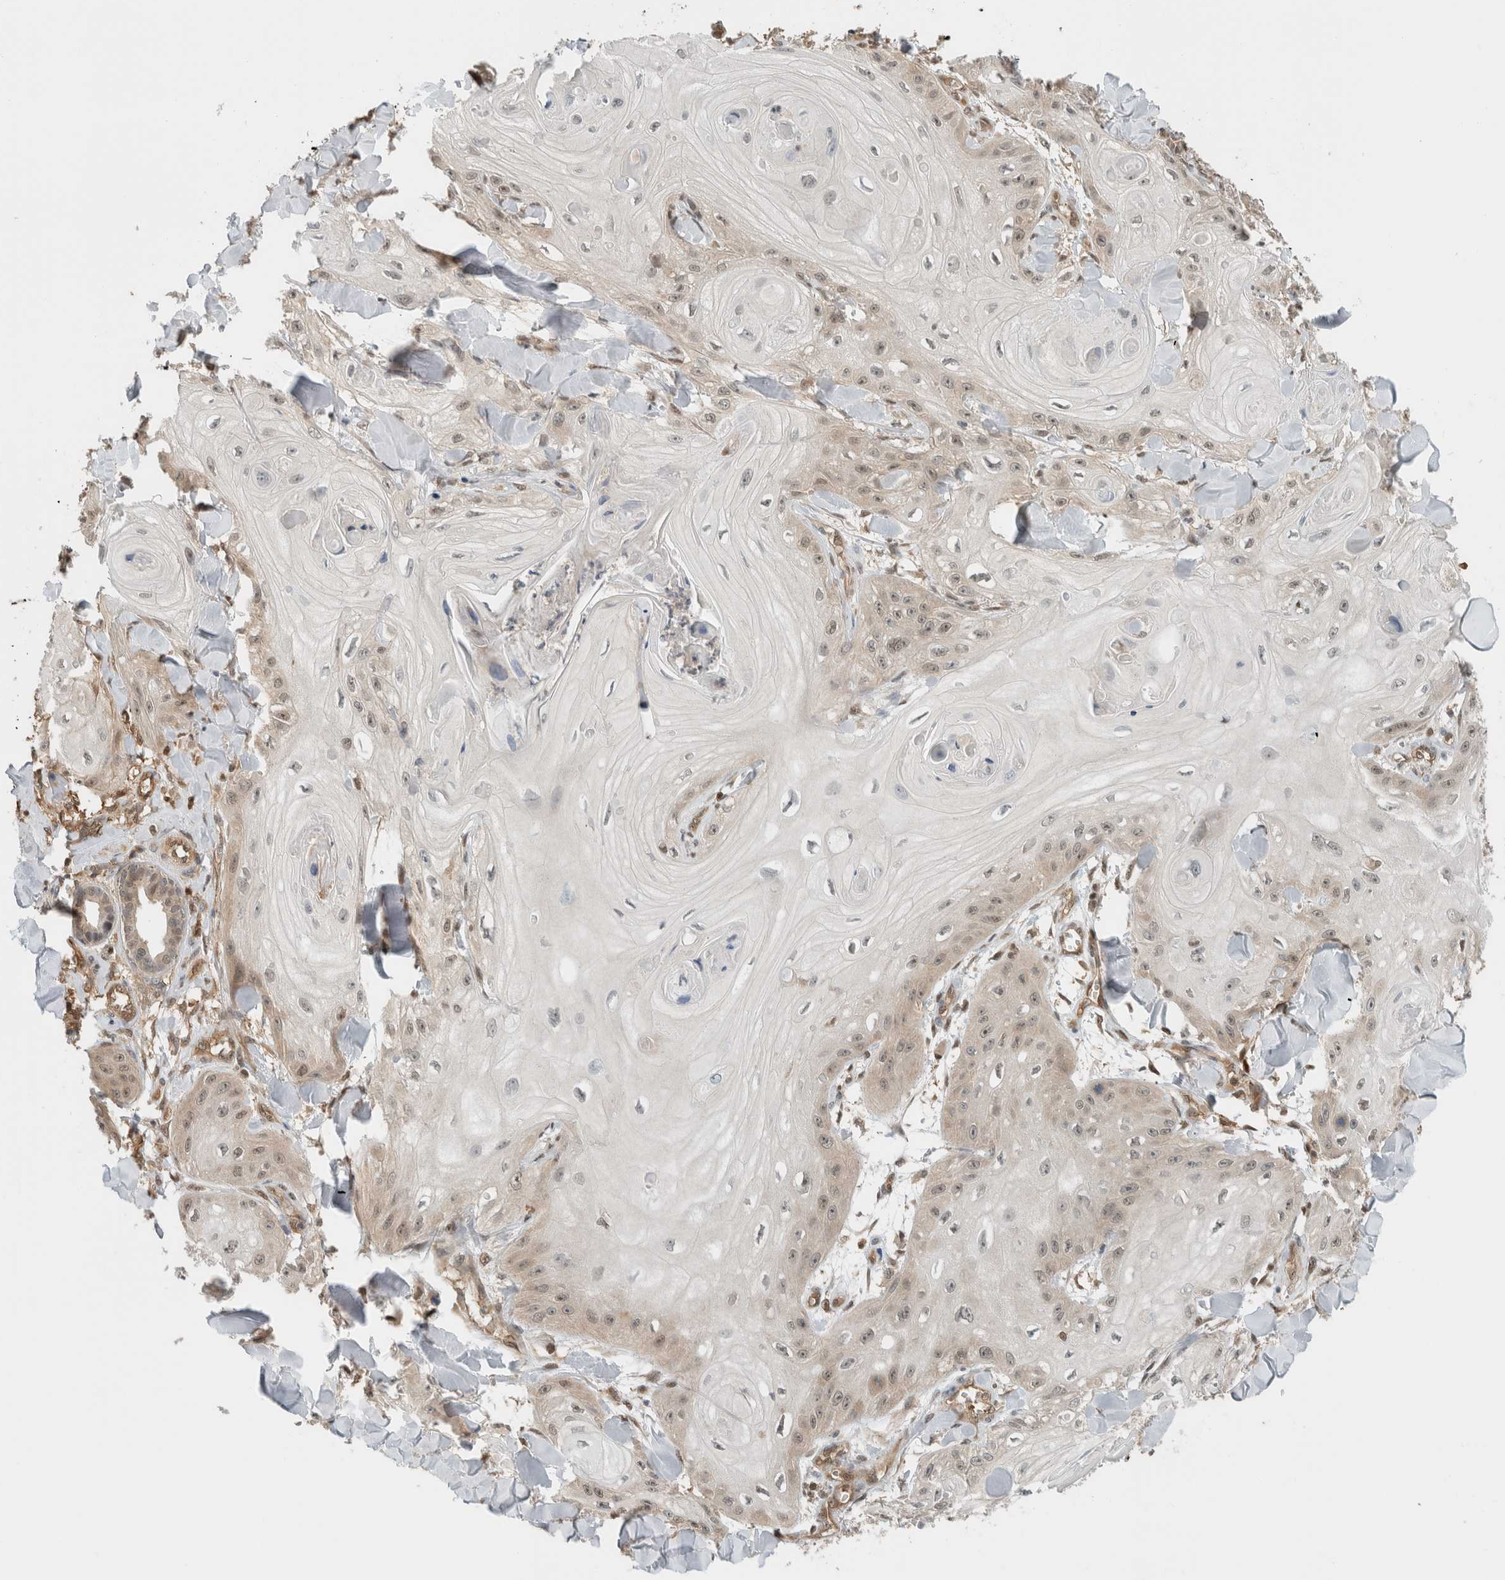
{"staining": {"intensity": "weak", "quantity": "25%-75%", "location": "nuclear"}, "tissue": "skin cancer", "cell_type": "Tumor cells", "image_type": "cancer", "snomed": [{"axis": "morphology", "description": "Squamous cell carcinoma, NOS"}, {"axis": "topography", "description": "Skin"}], "caption": "Protein staining of skin cancer (squamous cell carcinoma) tissue exhibits weak nuclear positivity in about 25%-75% of tumor cells.", "gene": "PFDN4", "patient": {"sex": "male", "age": 74}}